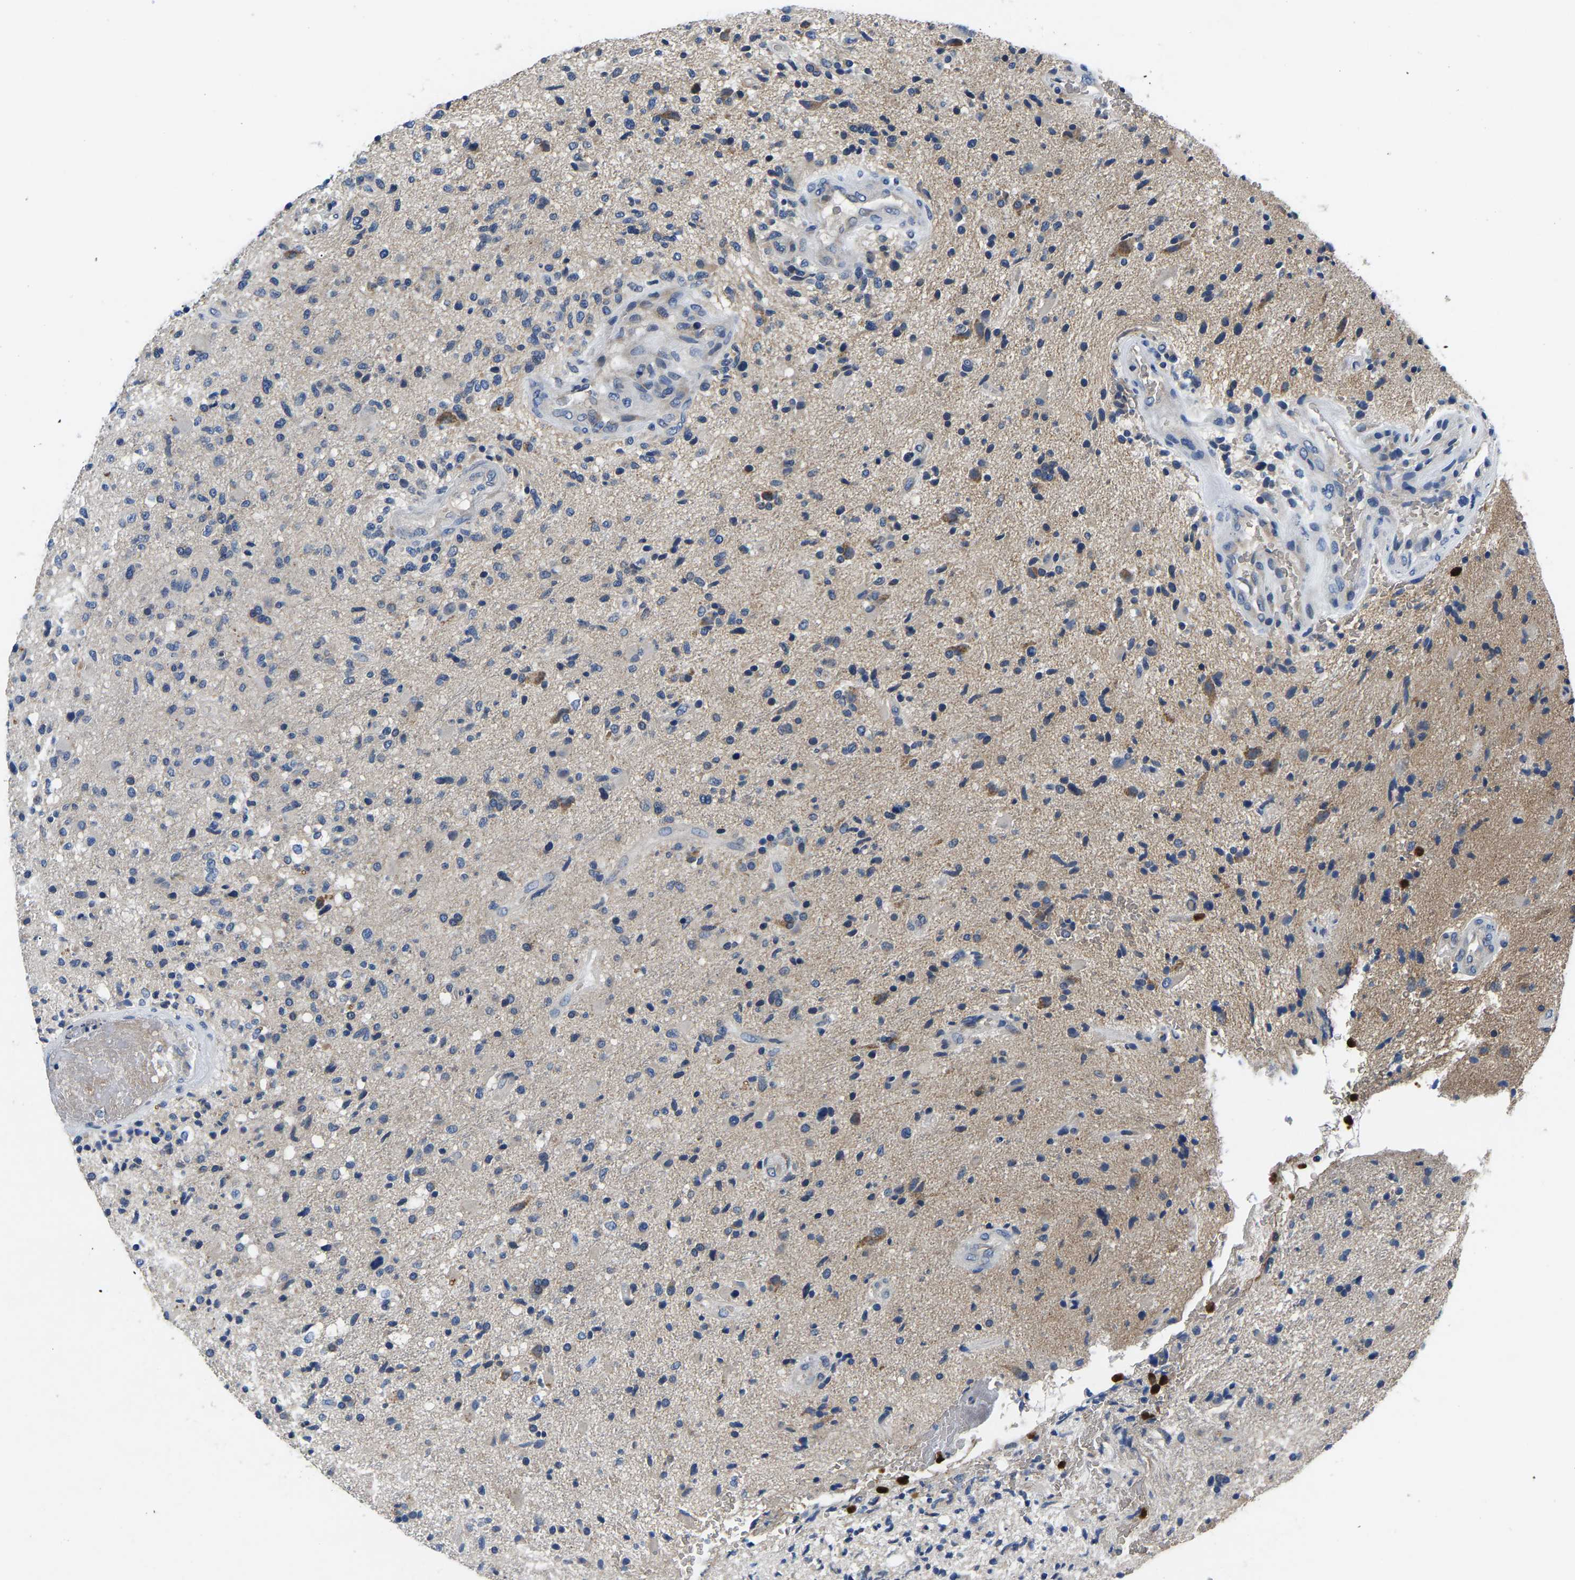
{"staining": {"intensity": "negative", "quantity": "none", "location": "none"}, "tissue": "glioma", "cell_type": "Tumor cells", "image_type": "cancer", "snomed": [{"axis": "morphology", "description": "Glioma, malignant, High grade"}, {"axis": "topography", "description": "Brain"}], "caption": "An immunohistochemistry (IHC) histopathology image of glioma is shown. There is no staining in tumor cells of glioma.", "gene": "TOR1B", "patient": {"sex": "male", "age": 72}}